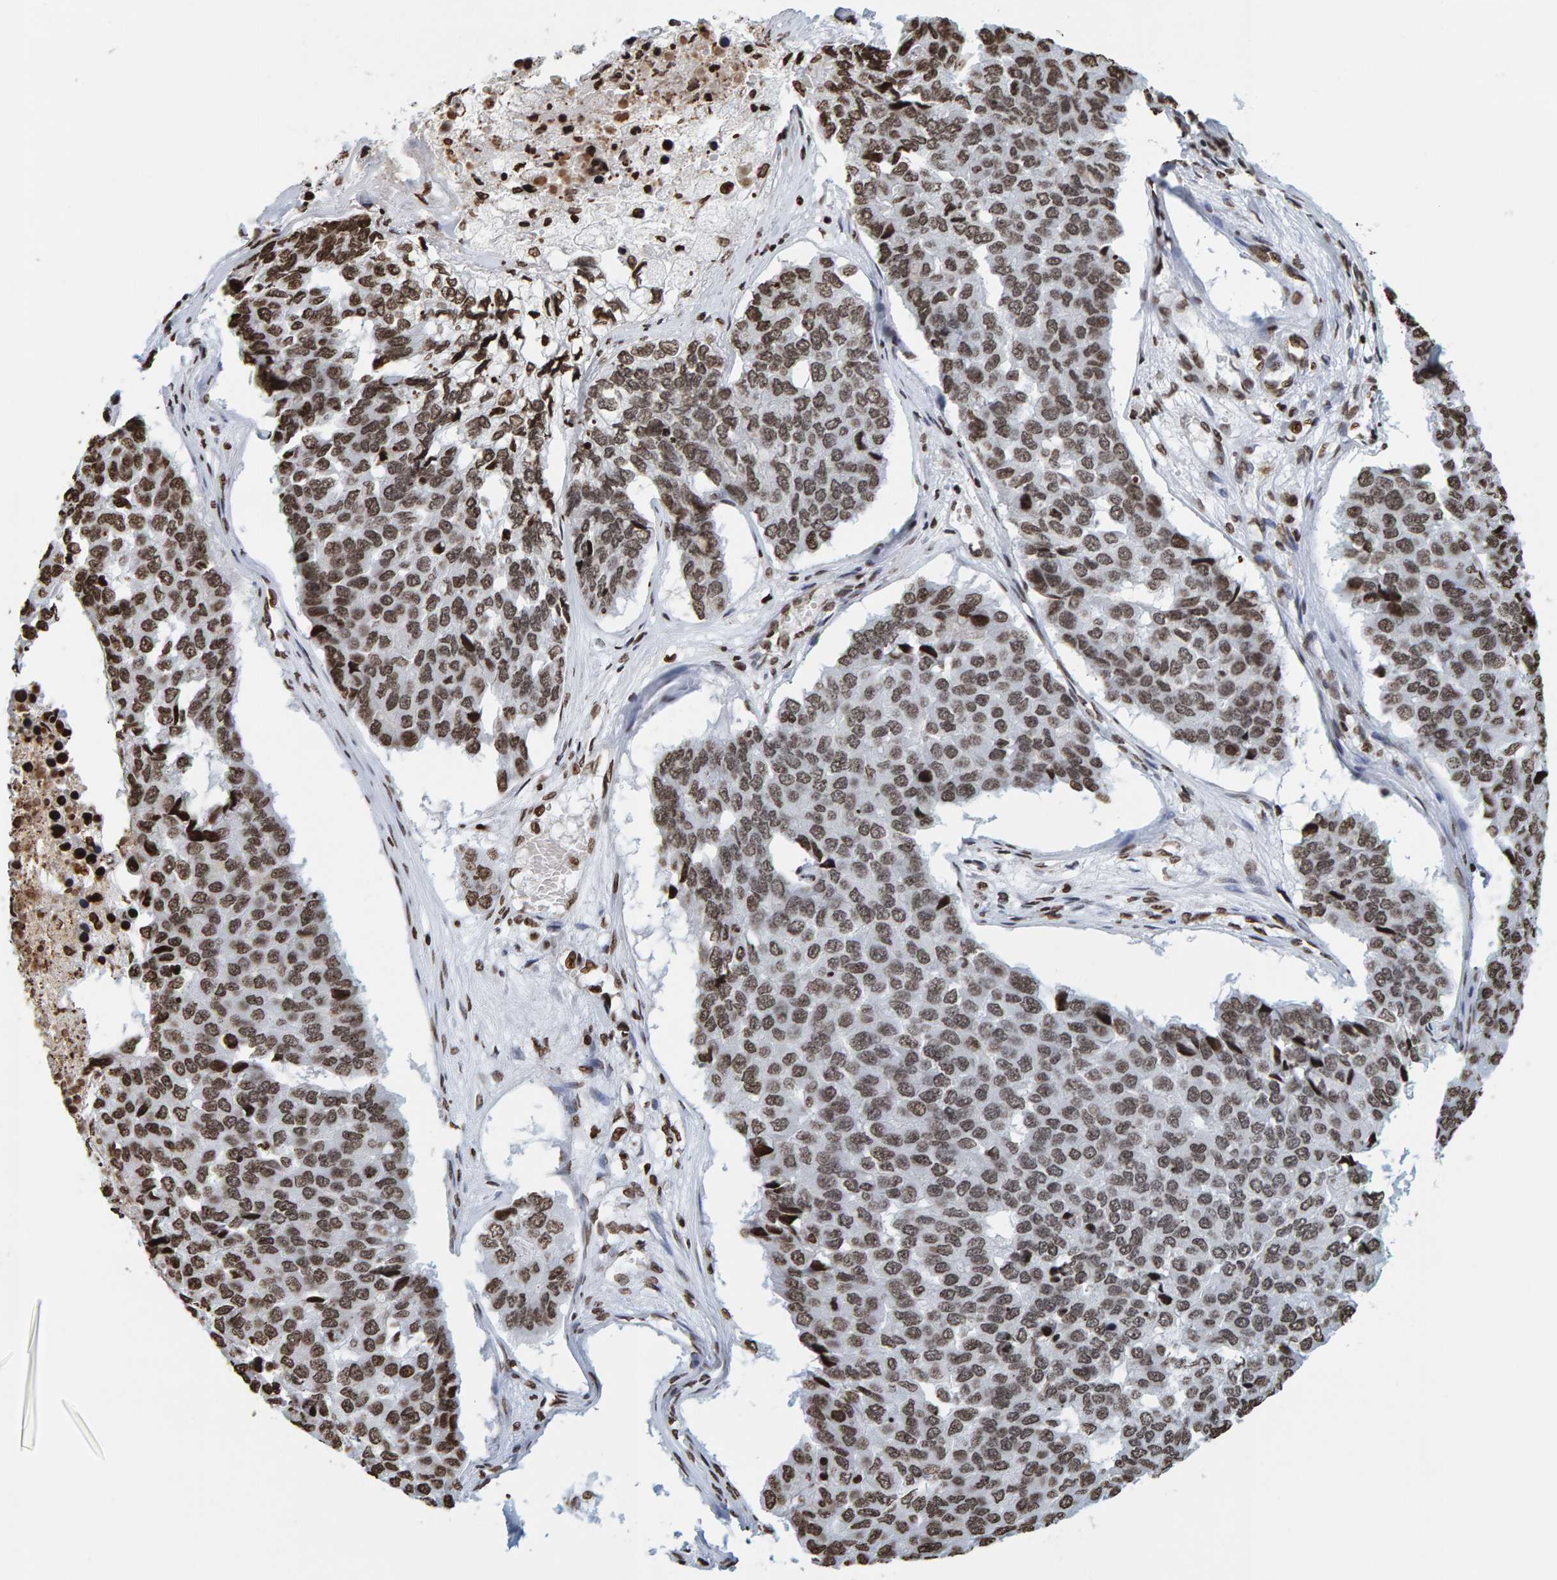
{"staining": {"intensity": "strong", "quantity": ">75%", "location": "nuclear"}, "tissue": "pancreatic cancer", "cell_type": "Tumor cells", "image_type": "cancer", "snomed": [{"axis": "morphology", "description": "Adenocarcinoma, NOS"}, {"axis": "topography", "description": "Pancreas"}], "caption": "Immunohistochemical staining of pancreatic cancer shows high levels of strong nuclear protein staining in about >75% of tumor cells.", "gene": "BRF2", "patient": {"sex": "male", "age": 50}}